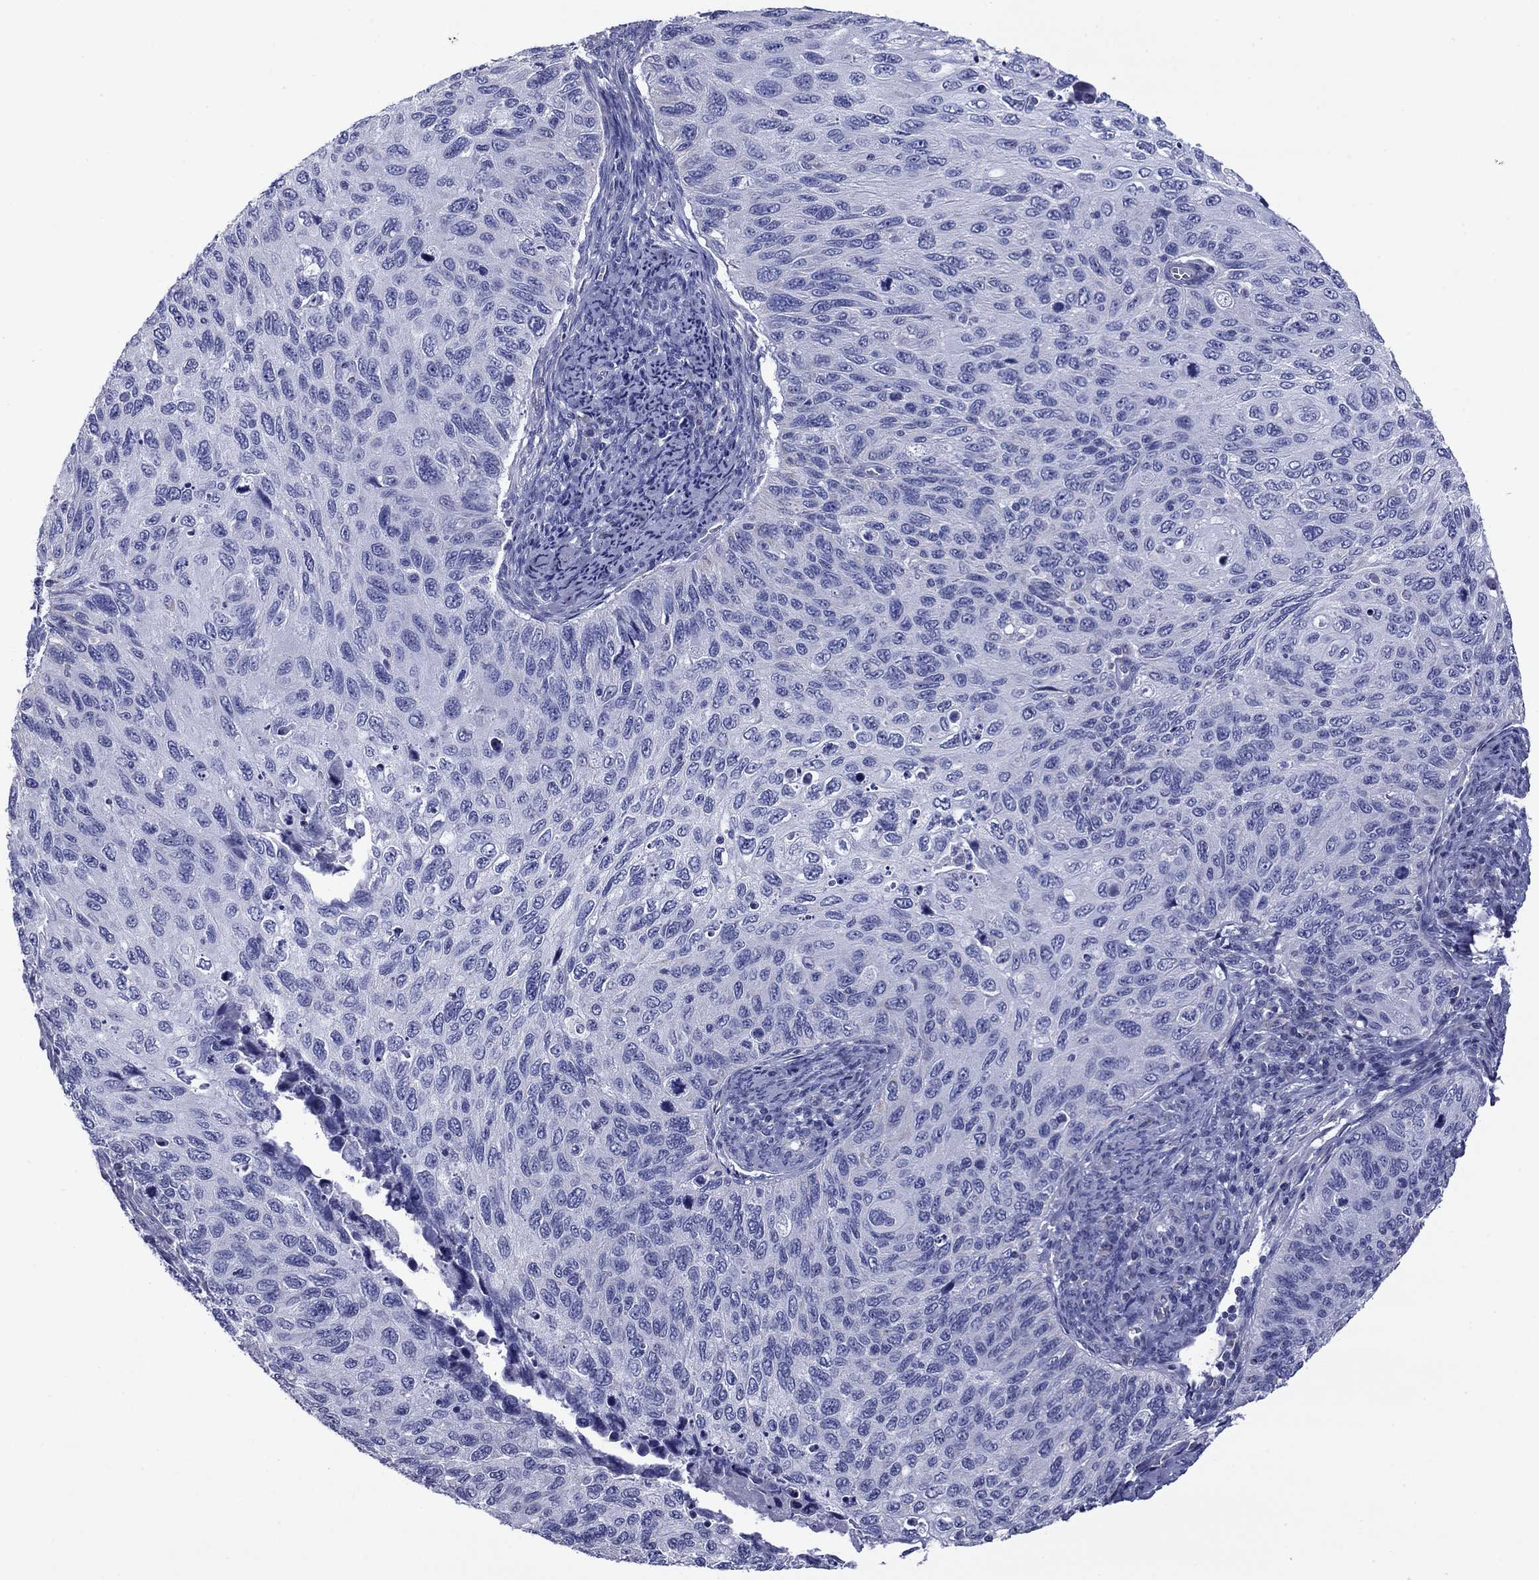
{"staining": {"intensity": "negative", "quantity": "none", "location": "none"}, "tissue": "cervical cancer", "cell_type": "Tumor cells", "image_type": "cancer", "snomed": [{"axis": "morphology", "description": "Squamous cell carcinoma, NOS"}, {"axis": "topography", "description": "Cervix"}], "caption": "This is an IHC histopathology image of human cervical squamous cell carcinoma. There is no expression in tumor cells.", "gene": "ACADSB", "patient": {"sex": "female", "age": 70}}